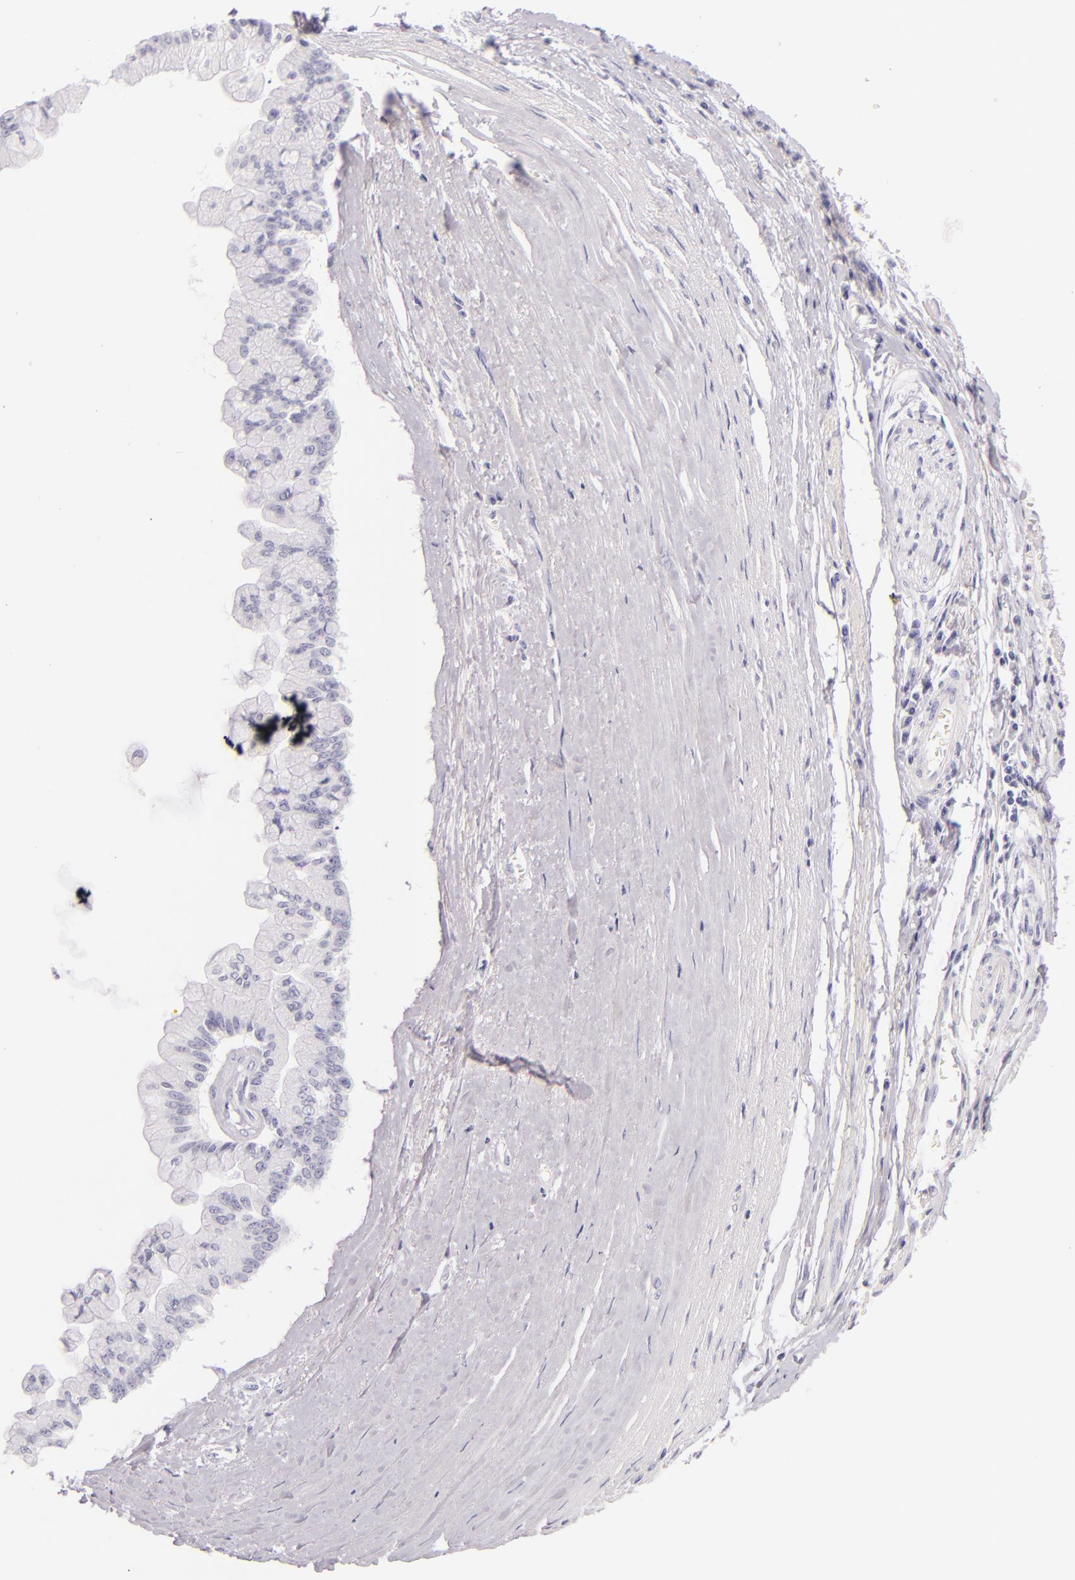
{"staining": {"intensity": "negative", "quantity": "none", "location": "none"}, "tissue": "liver cancer", "cell_type": "Tumor cells", "image_type": "cancer", "snomed": [{"axis": "morphology", "description": "Cholangiocarcinoma"}, {"axis": "topography", "description": "Liver"}], "caption": "This is an IHC micrograph of human liver cancer. There is no positivity in tumor cells.", "gene": "INA", "patient": {"sex": "female", "age": 79}}